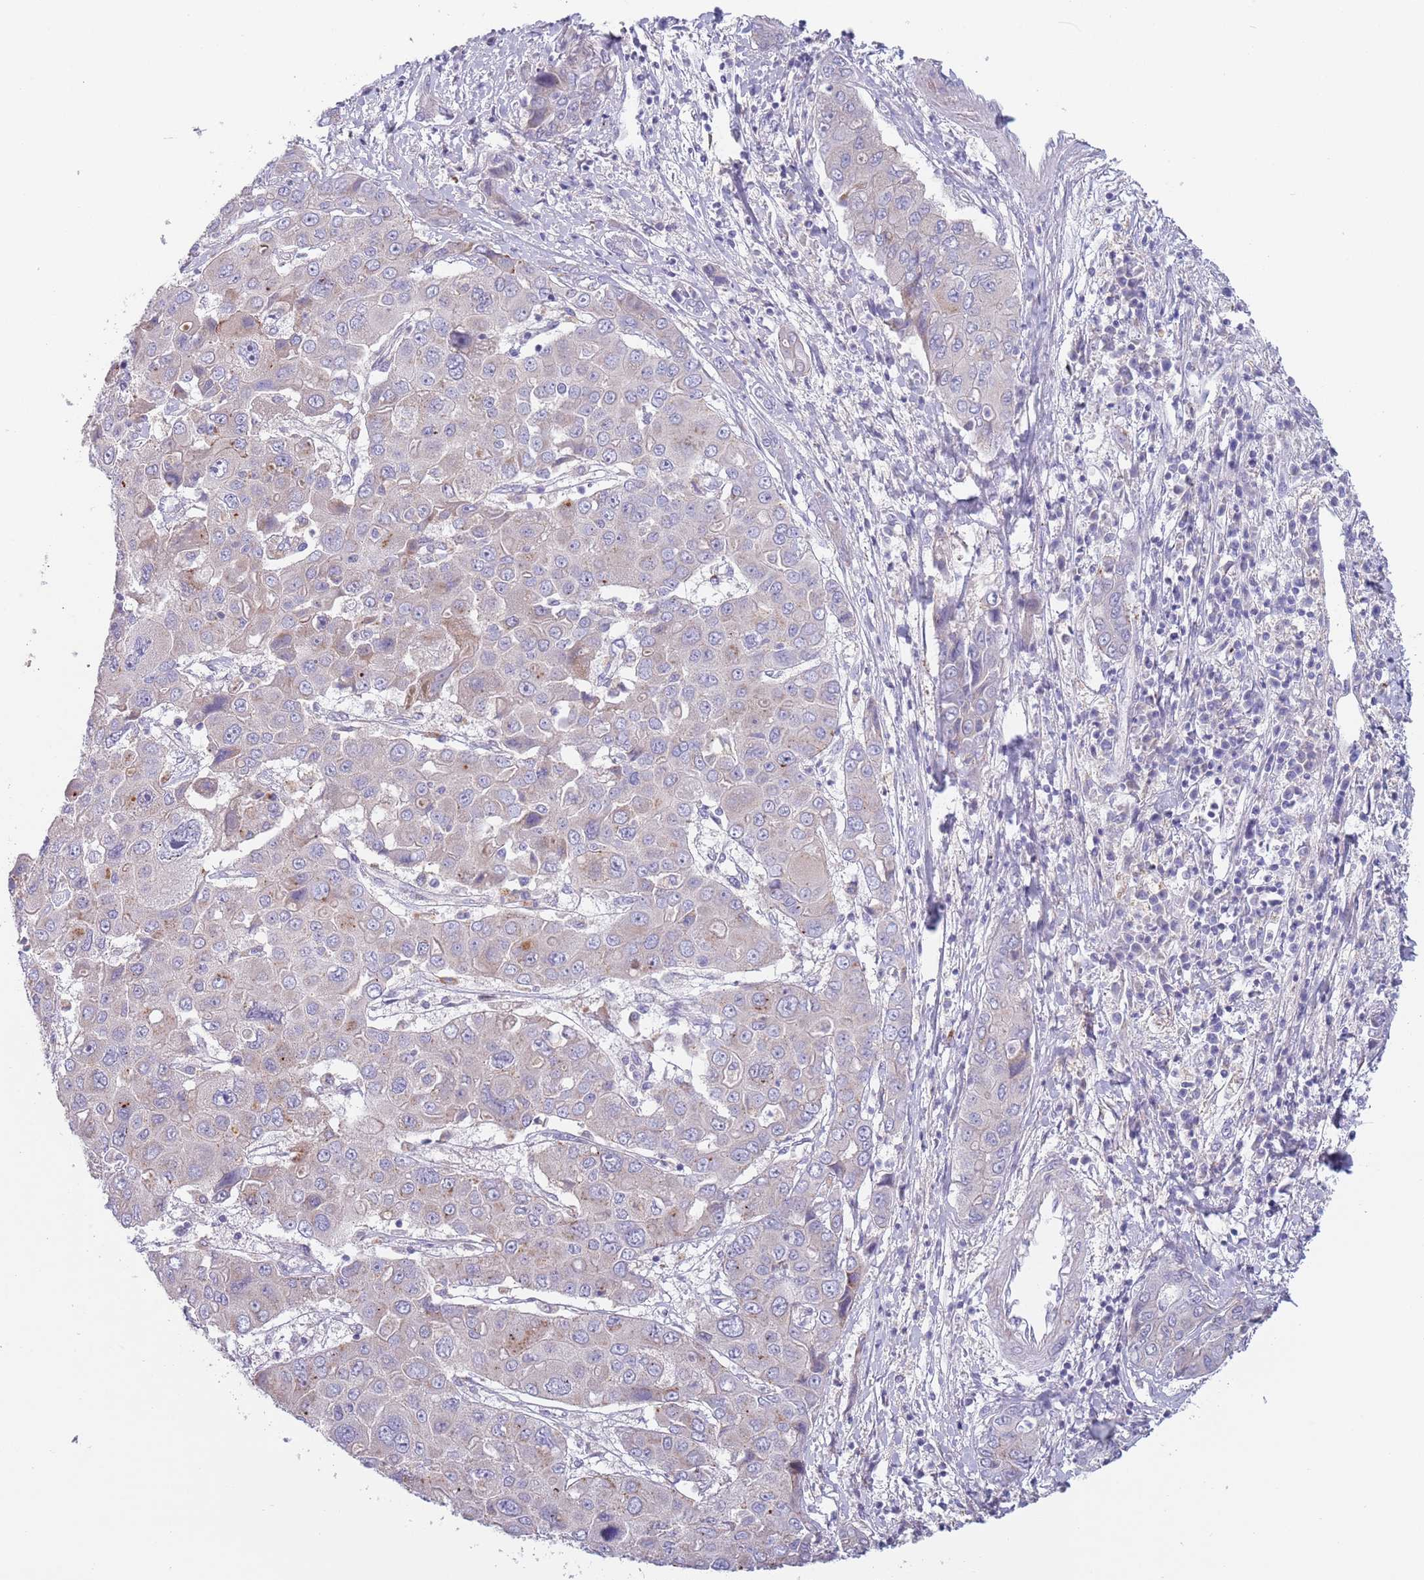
{"staining": {"intensity": "weak", "quantity": "<25%", "location": "cytoplasmic/membranous"}, "tissue": "liver cancer", "cell_type": "Tumor cells", "image_type": "cancer", "snomed": [{"axis": "morphology", "description": "Cholangiocarcinoma"}, {"axis": "topography", "description": "Liver"}], "caption": "Liver cancer was stained to show a protein in brown. There is no significant positivity in tumor cells.", "gene": "MAN1C1", "patient": {"sex": "male", "age": 67}}